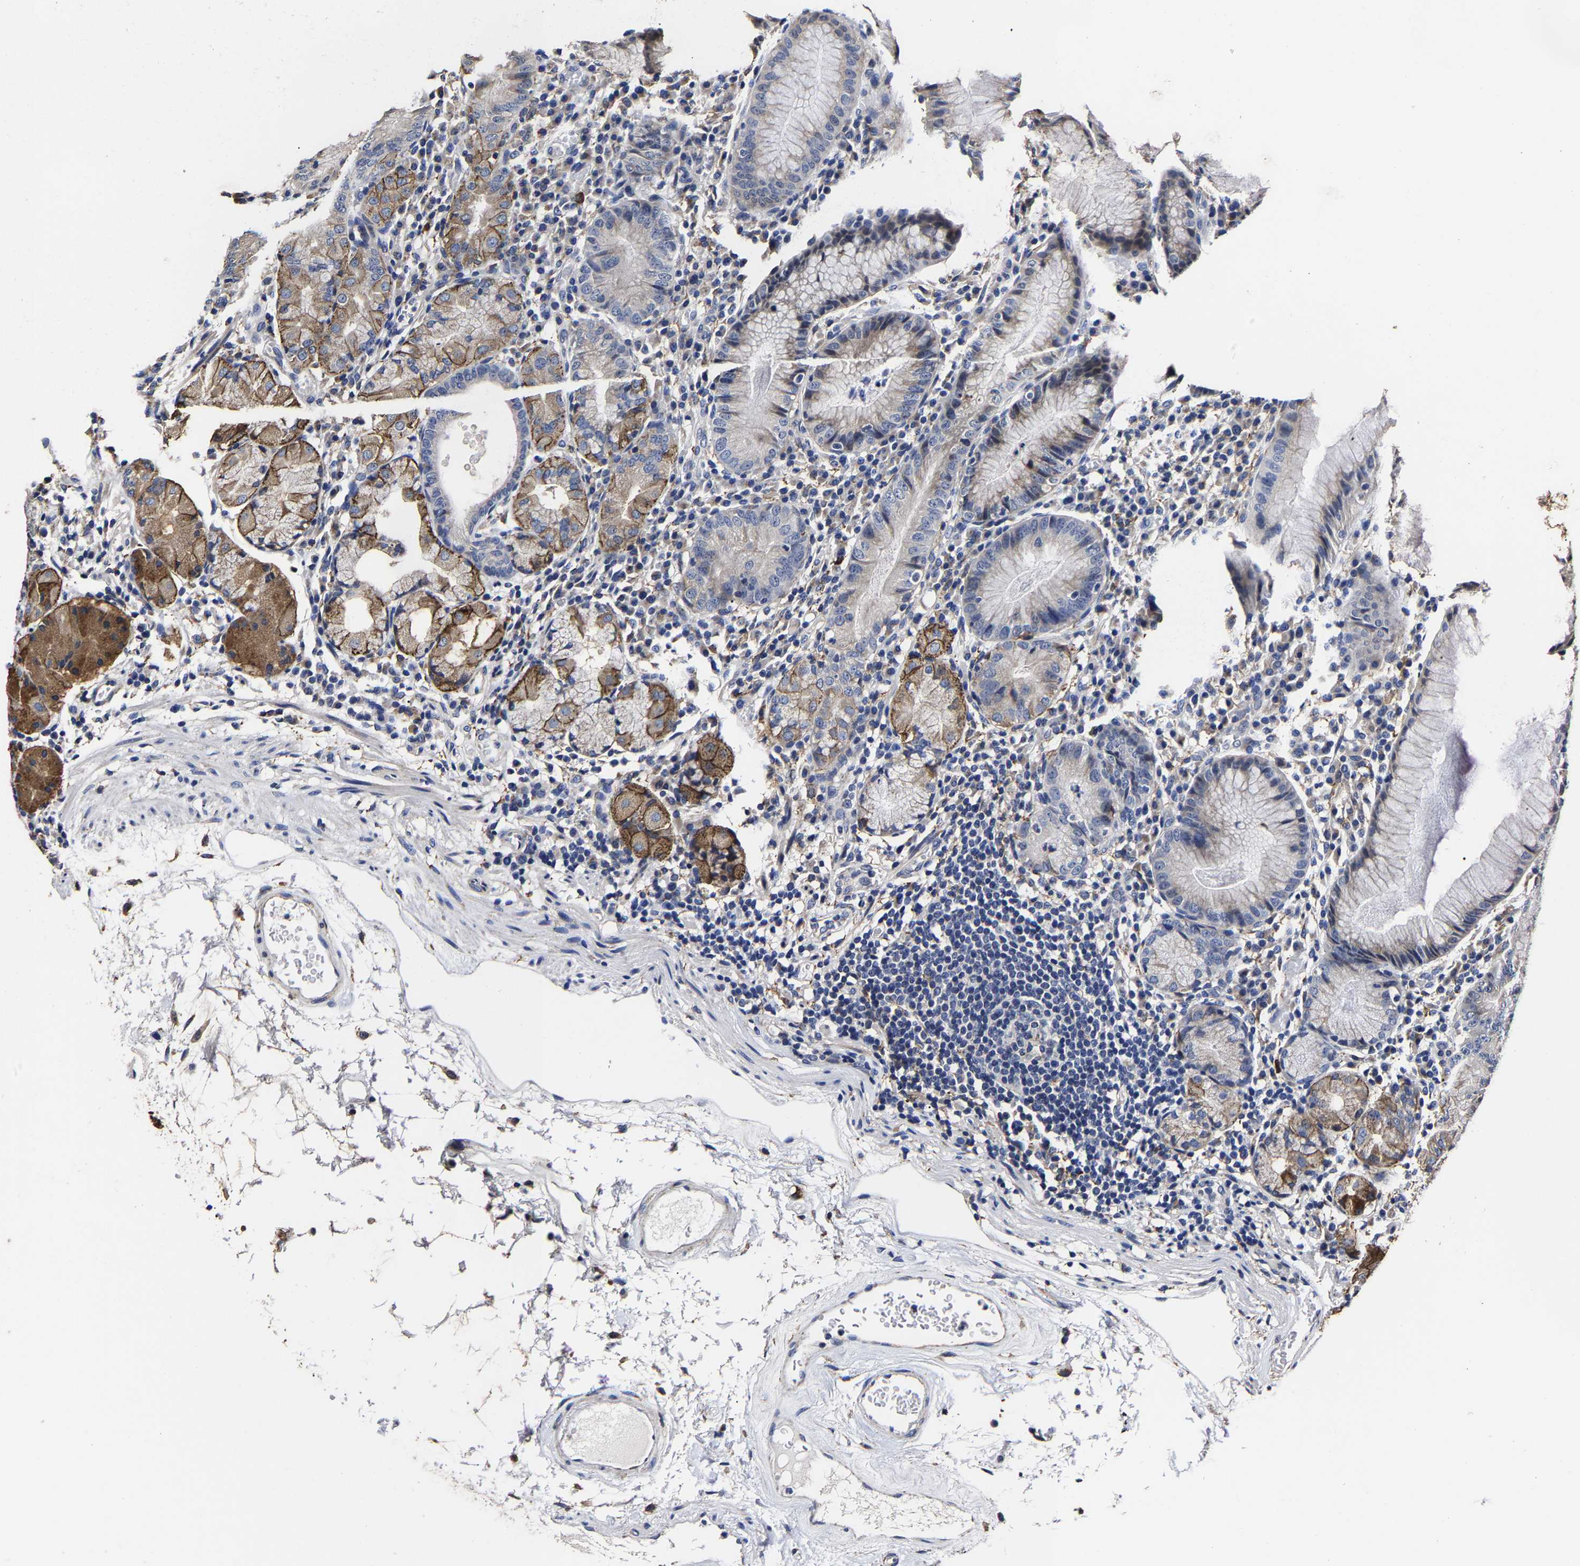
{"staining": {"intensity": "moderate", "quantity": "25%-75%", "location": "cytoplasmic/membranous"}, "tissue": "stomach", "cell_type": "Glandular cells", "image_type": "normal", "snomed": [{"axis": "morphology", "description": "Normal tissue, NOS"}, {"axis": "topography", "description": "Stomach"}, {"axis": "topography", "description": "Stomach, lower"}], "caption": "IHC image of benign stomach: stomach stained using IHC demonstrates medium levels of moderate protein expression localized specifically in the cytoplasmic/membranous of glandular cells, appearing as a cytoplasmic/membranous brown color.", "gene": "AASS", "patient": {"sex": "female", "age": 75}}